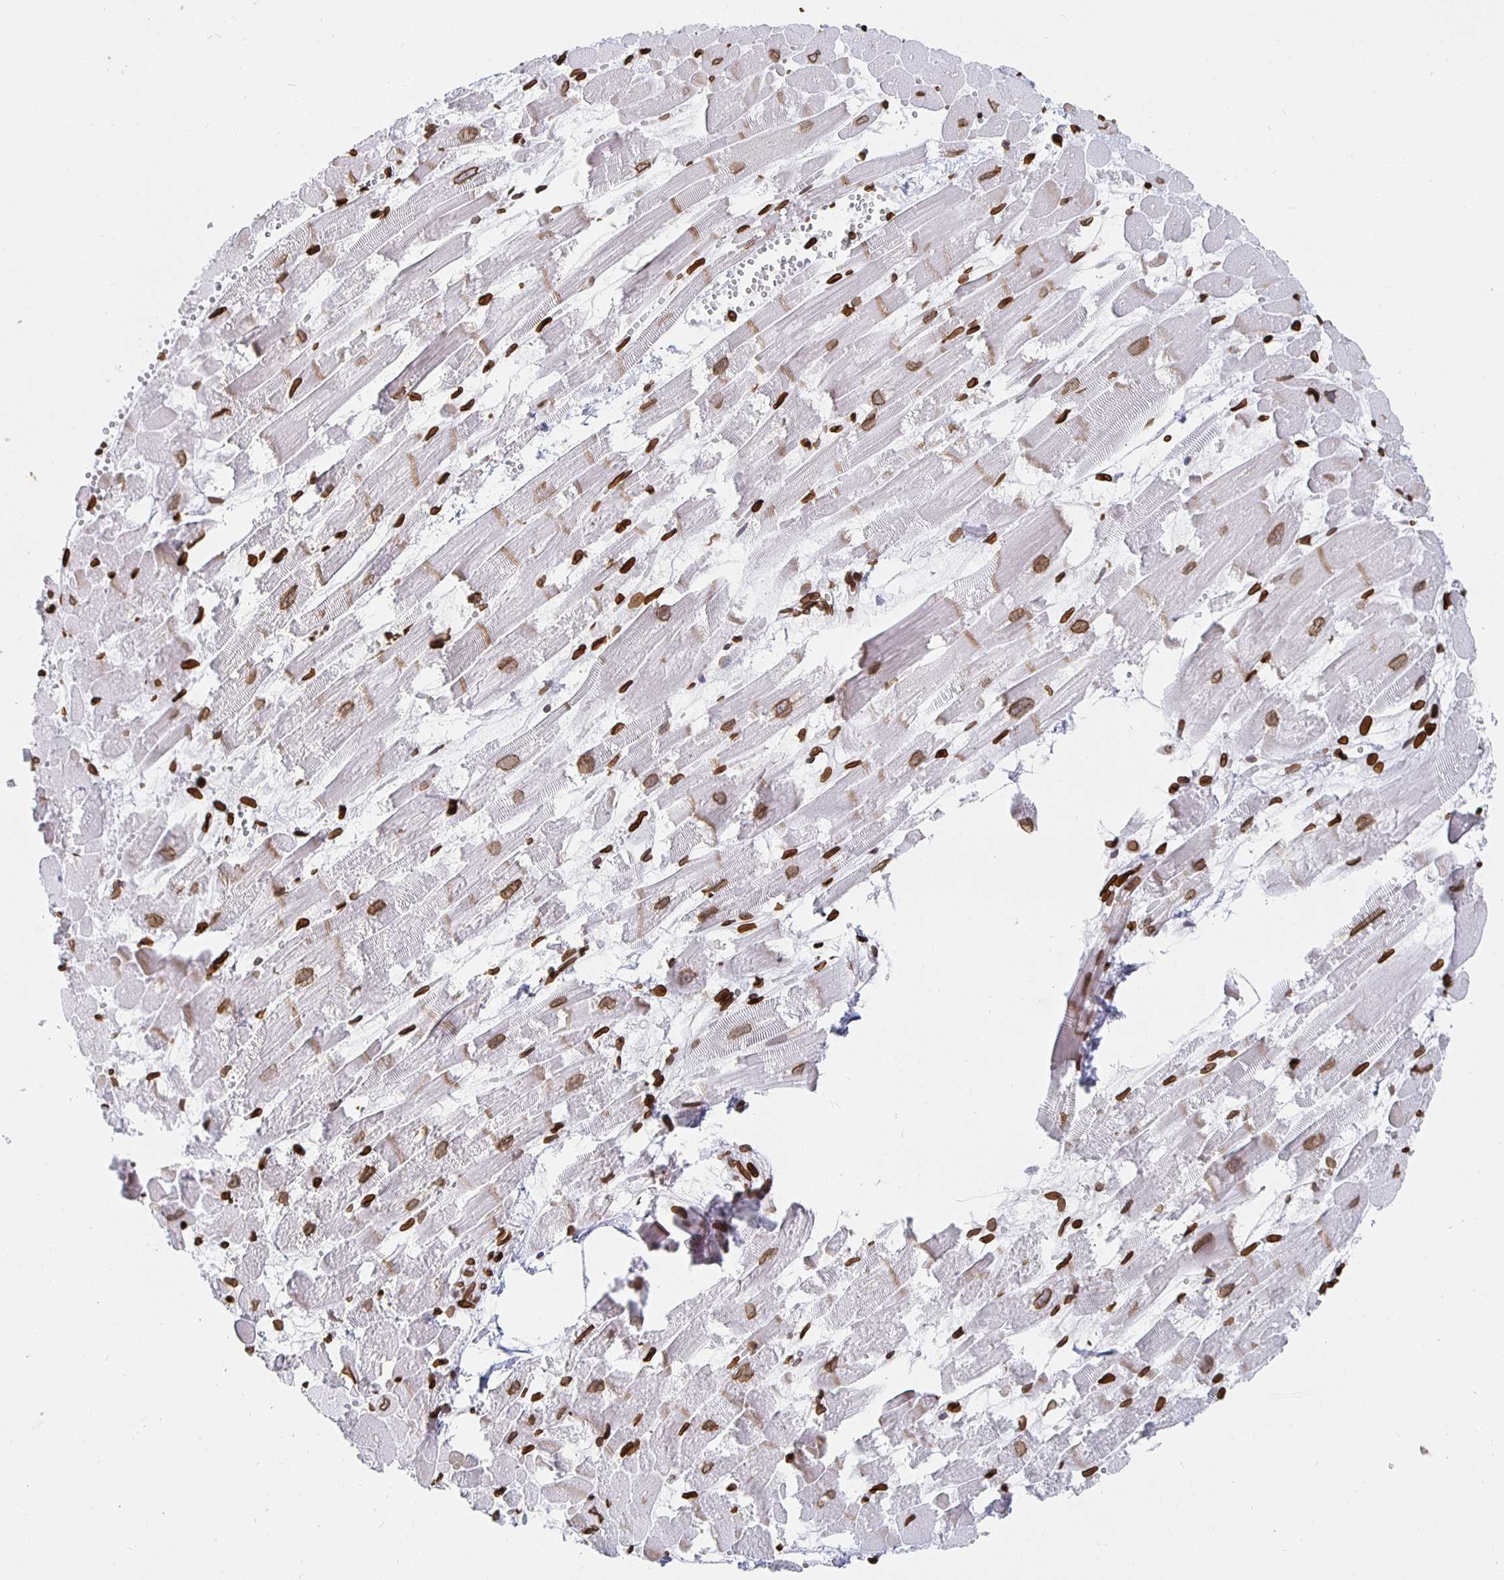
{"staining": {"intensity": "moderate", "quantity": ">75%", "location": "cytoplasmic/membranous,nuclear"}, "tissue": "heart muscle", "cell_type": "Cardiomyocytes", "image_type": "normal", "snomed": [{"axis": "morphology", "description": "Normal tissue, NOS"}, {"axis": "topography", "description": "Heart"}], "caption": "Immunohistochemical staining of unremarkable human heart muscle exhibits >75% levels of moderate cytoplasmic/membranous,nuclear protein staining in about >75% of cardiomyocytes. The protein is shown in brown color, while the nuclei are stained blue.", "gene": "LMNB1", "patient": {"sex": "female", "age": 52}}